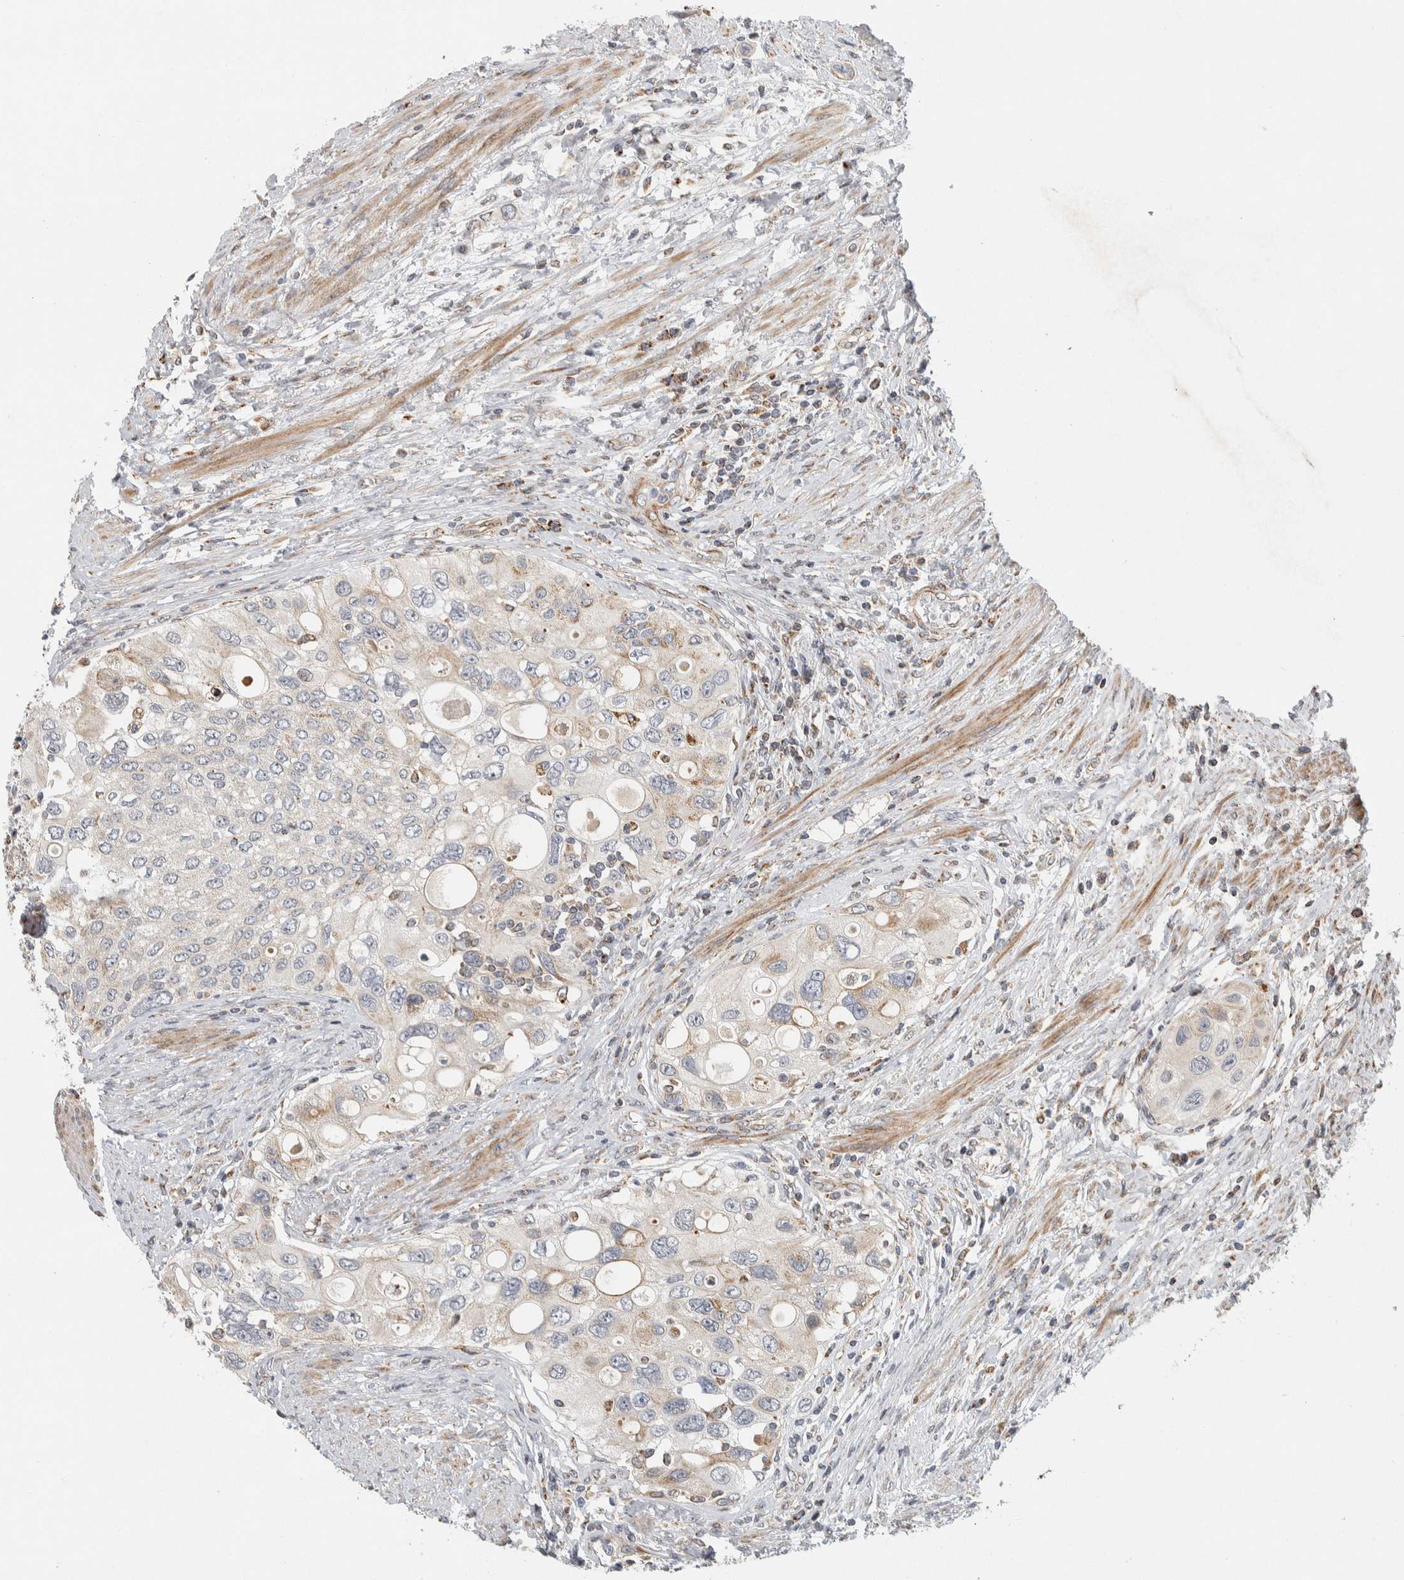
{"staining": {"intensity": "moderate", "quantity": "<25%", "location": "cytoplasmic/membranous"}, "tissue": "urothelial cancer", "cell_type": "Tumor cells", "image_type": "cancer", "snomed": [{"axis": "morphology", "description": "Urothelial carcinoma, High grade"}, {"axis": "topography", "description": "Urinary bladder"}], "caption": "Urothelial cancer tissue exhibits moderate cytoplasmic/membranous positivity in approximately <25% of tumor cells, visualized by immunohistochemistry.", "gene": "AFP", "patient": {"sex": "female", "age": 56}}